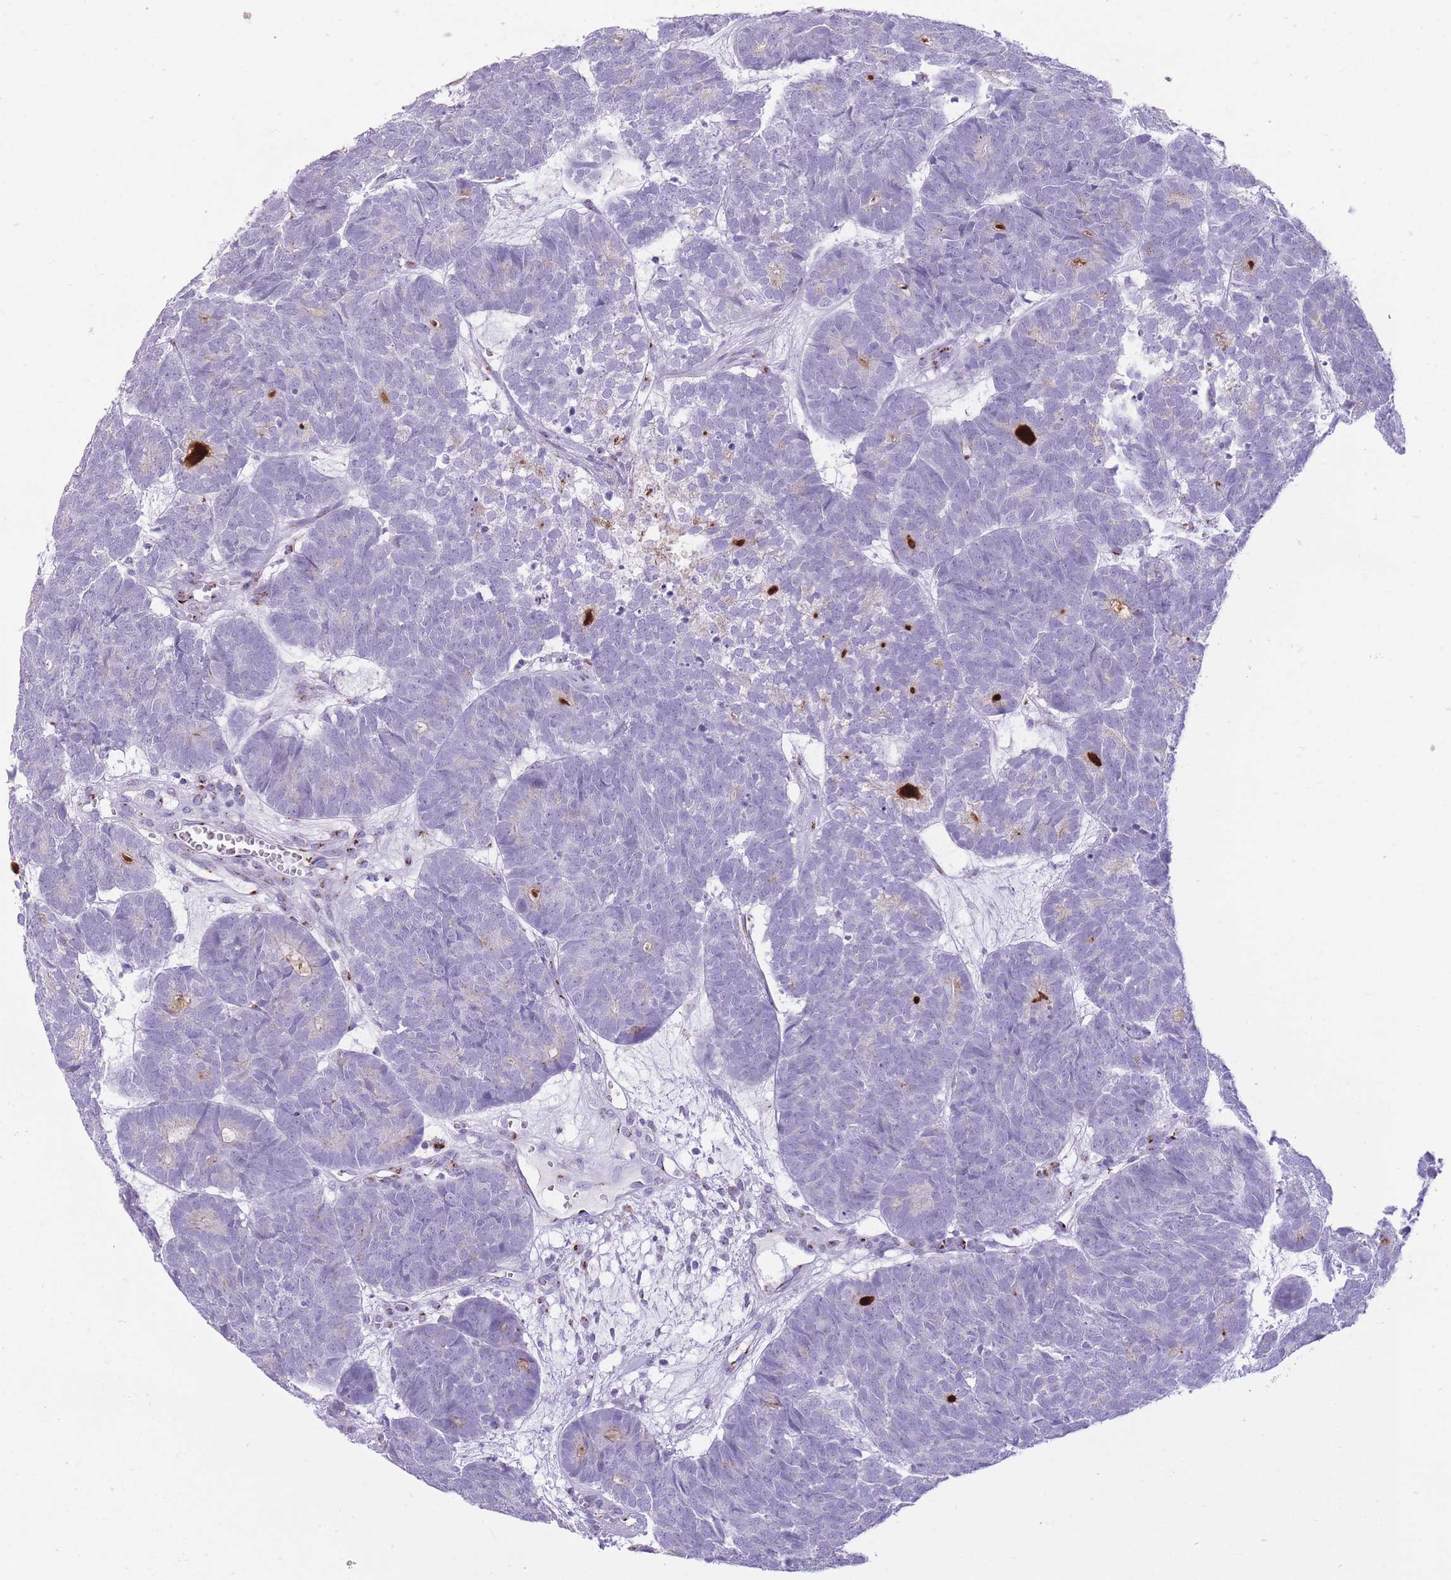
{"staining": {"intensity": "negative", "quantity": "none", "location": "none"}, "tissue": "head and neck cancer", "cell_type": "Tumor cells", "image_type": "cancer", "snomed": [{"axis": "morphology", "description": "Adenocarcinoma, NOS"}, {"axis": "topography", "description": "Head-Neck"}], "caption": "An image of human adenocarcinoma (head and neck) is negative for staining in tumor cells.", "gene": "B4GALT2", "patient": {"sex": "female", "age": 81}}